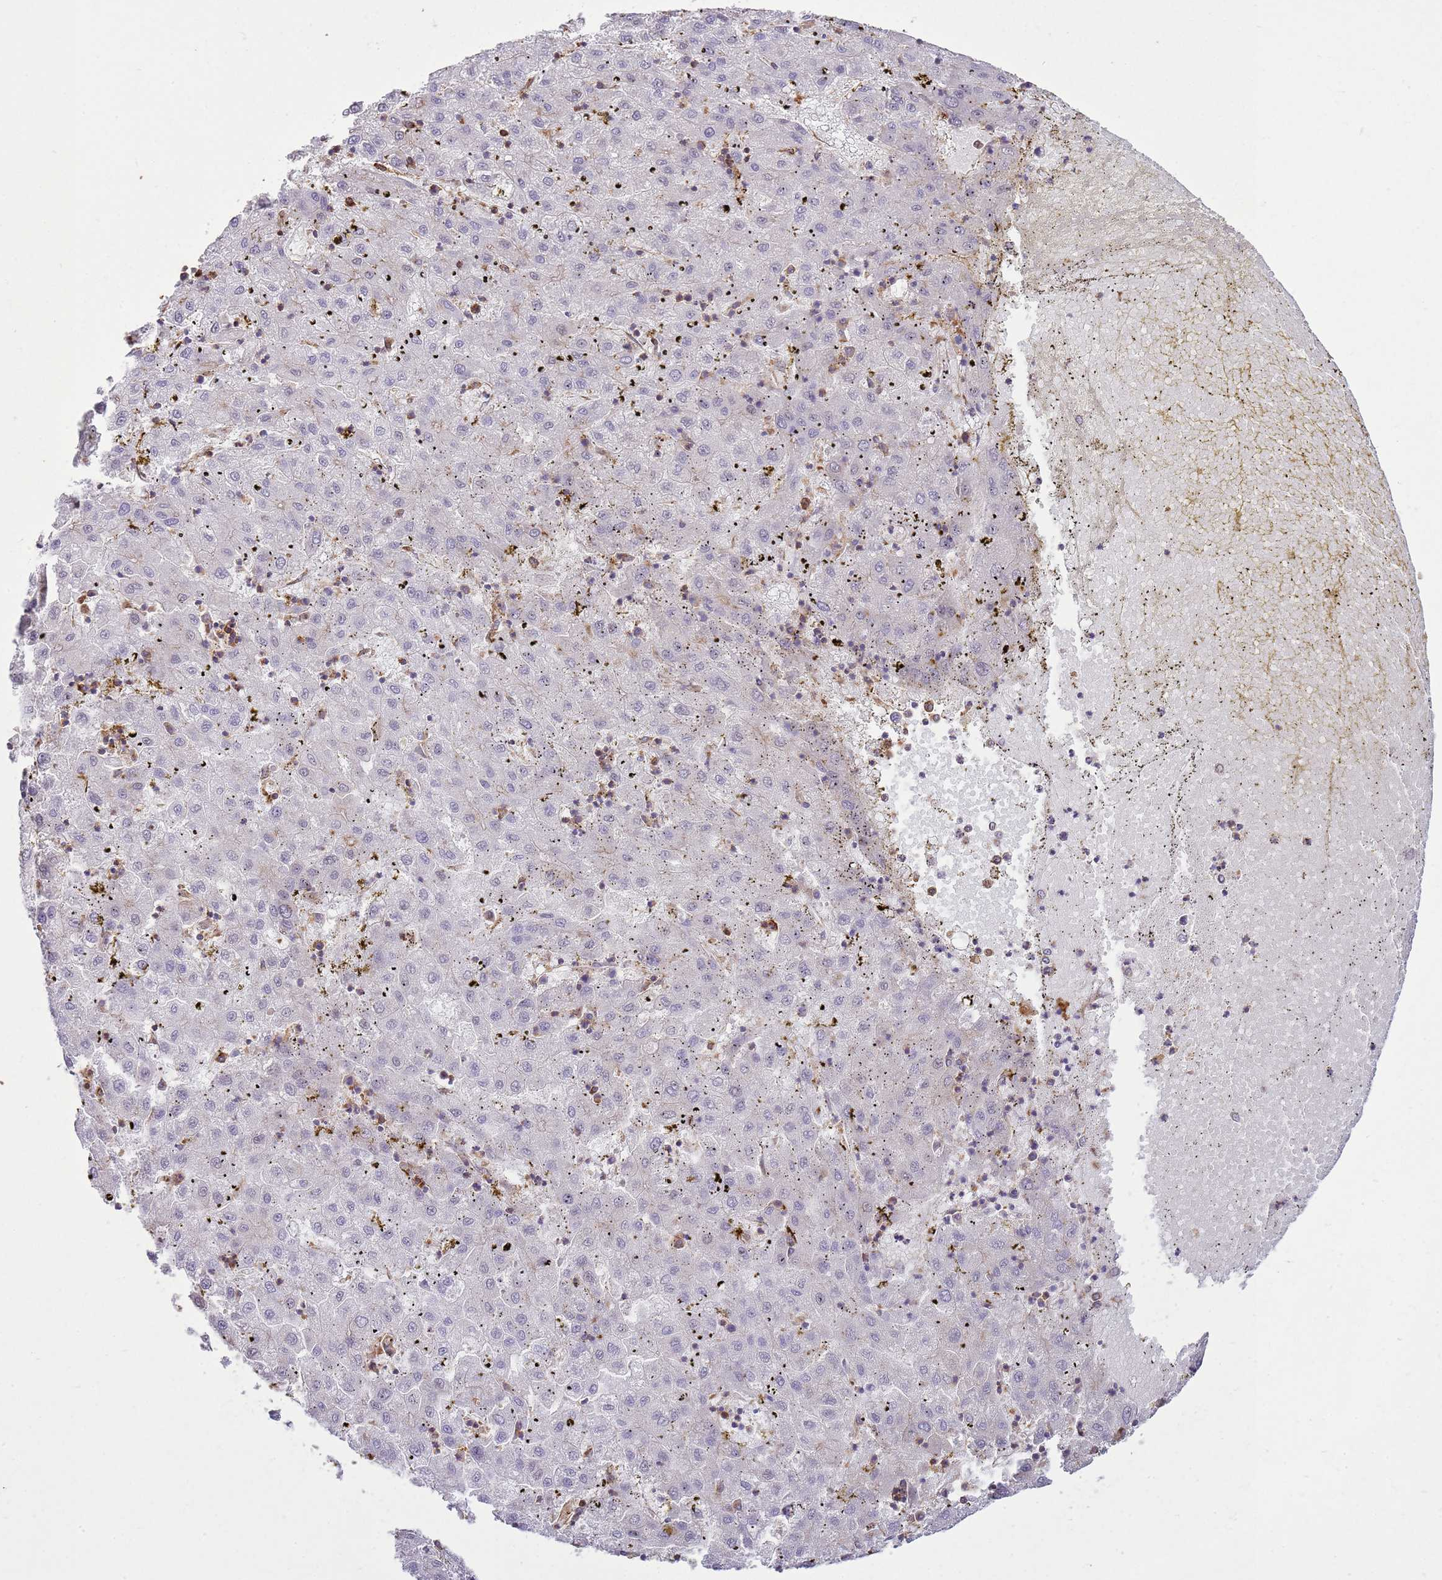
{"staining": {"intensity": "negative", "quantity": "none", "location": "none"}, "tissue": "liver cancer", "cell_type": "Tumor cells", "image_type": "cancer", "snomed": [{"axis": "morphology", "description": "Carcinoma, Hepatocellular, NOS"}, {"axis": "topography", "description": "Liver"}], "caption": "Protein analysis of liver hepatocellular carcinoma reveals no significant positivity in tumor cells.", "gene": "GABRE", "patient": {"sex": "male", "age": 72}}